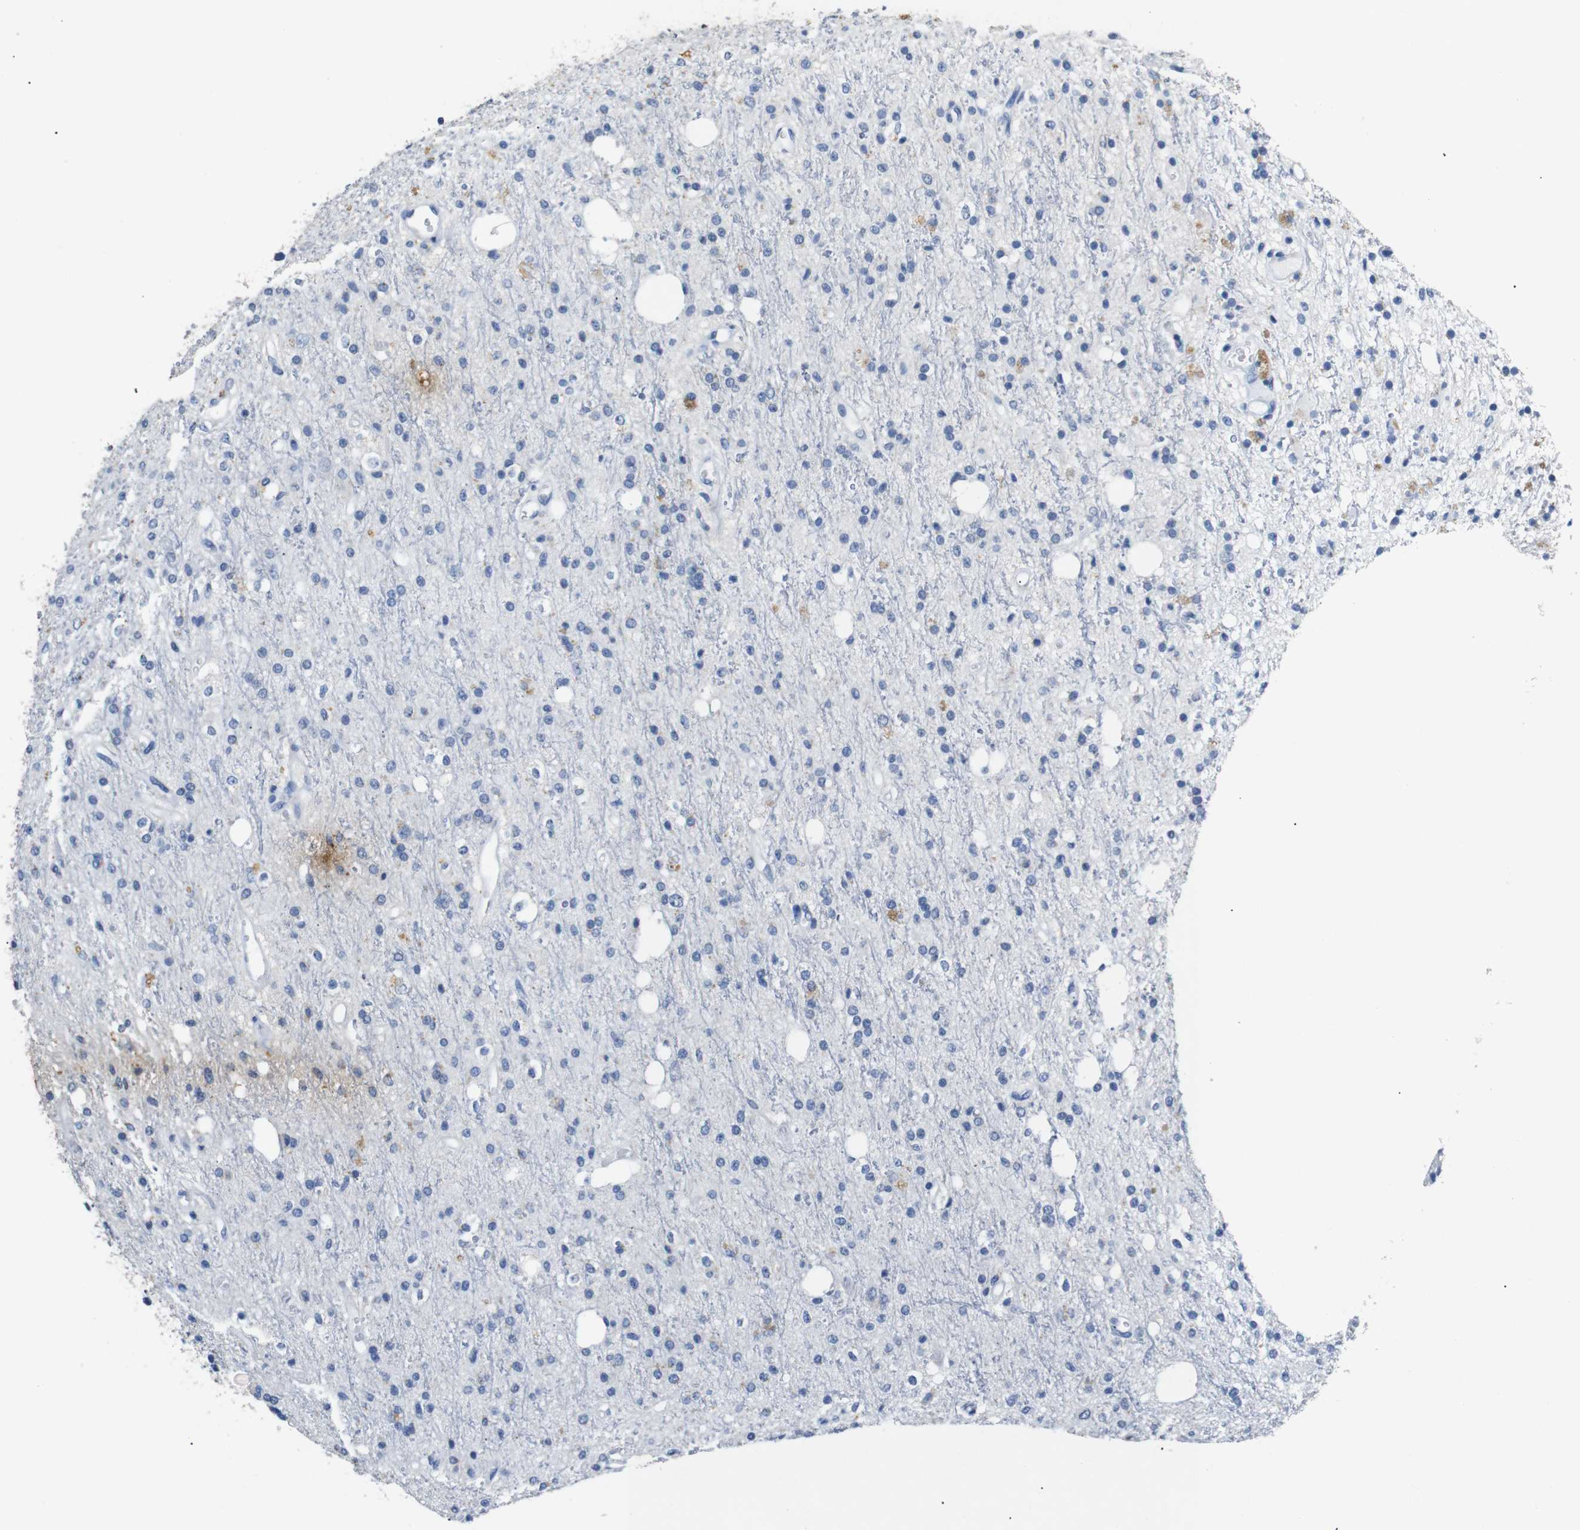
{"staining": {"intensity": "negative", "quantity": "none", "location": "none"}, "tissue": "glioma", "cell_type": "Tumor cells", "image_type": "cancer", "snomed": [{"axis": "morphology", "description": "Glioma, malignant, High grade"}, {"axis": "topography", "description": "Brain"}], "caption": "Histopathology image shows no significant protein expression in tumor cells of high-grade glioma (malignant).", "gene": "INCENP", "patient": {"sex": "male", "age": 47}}